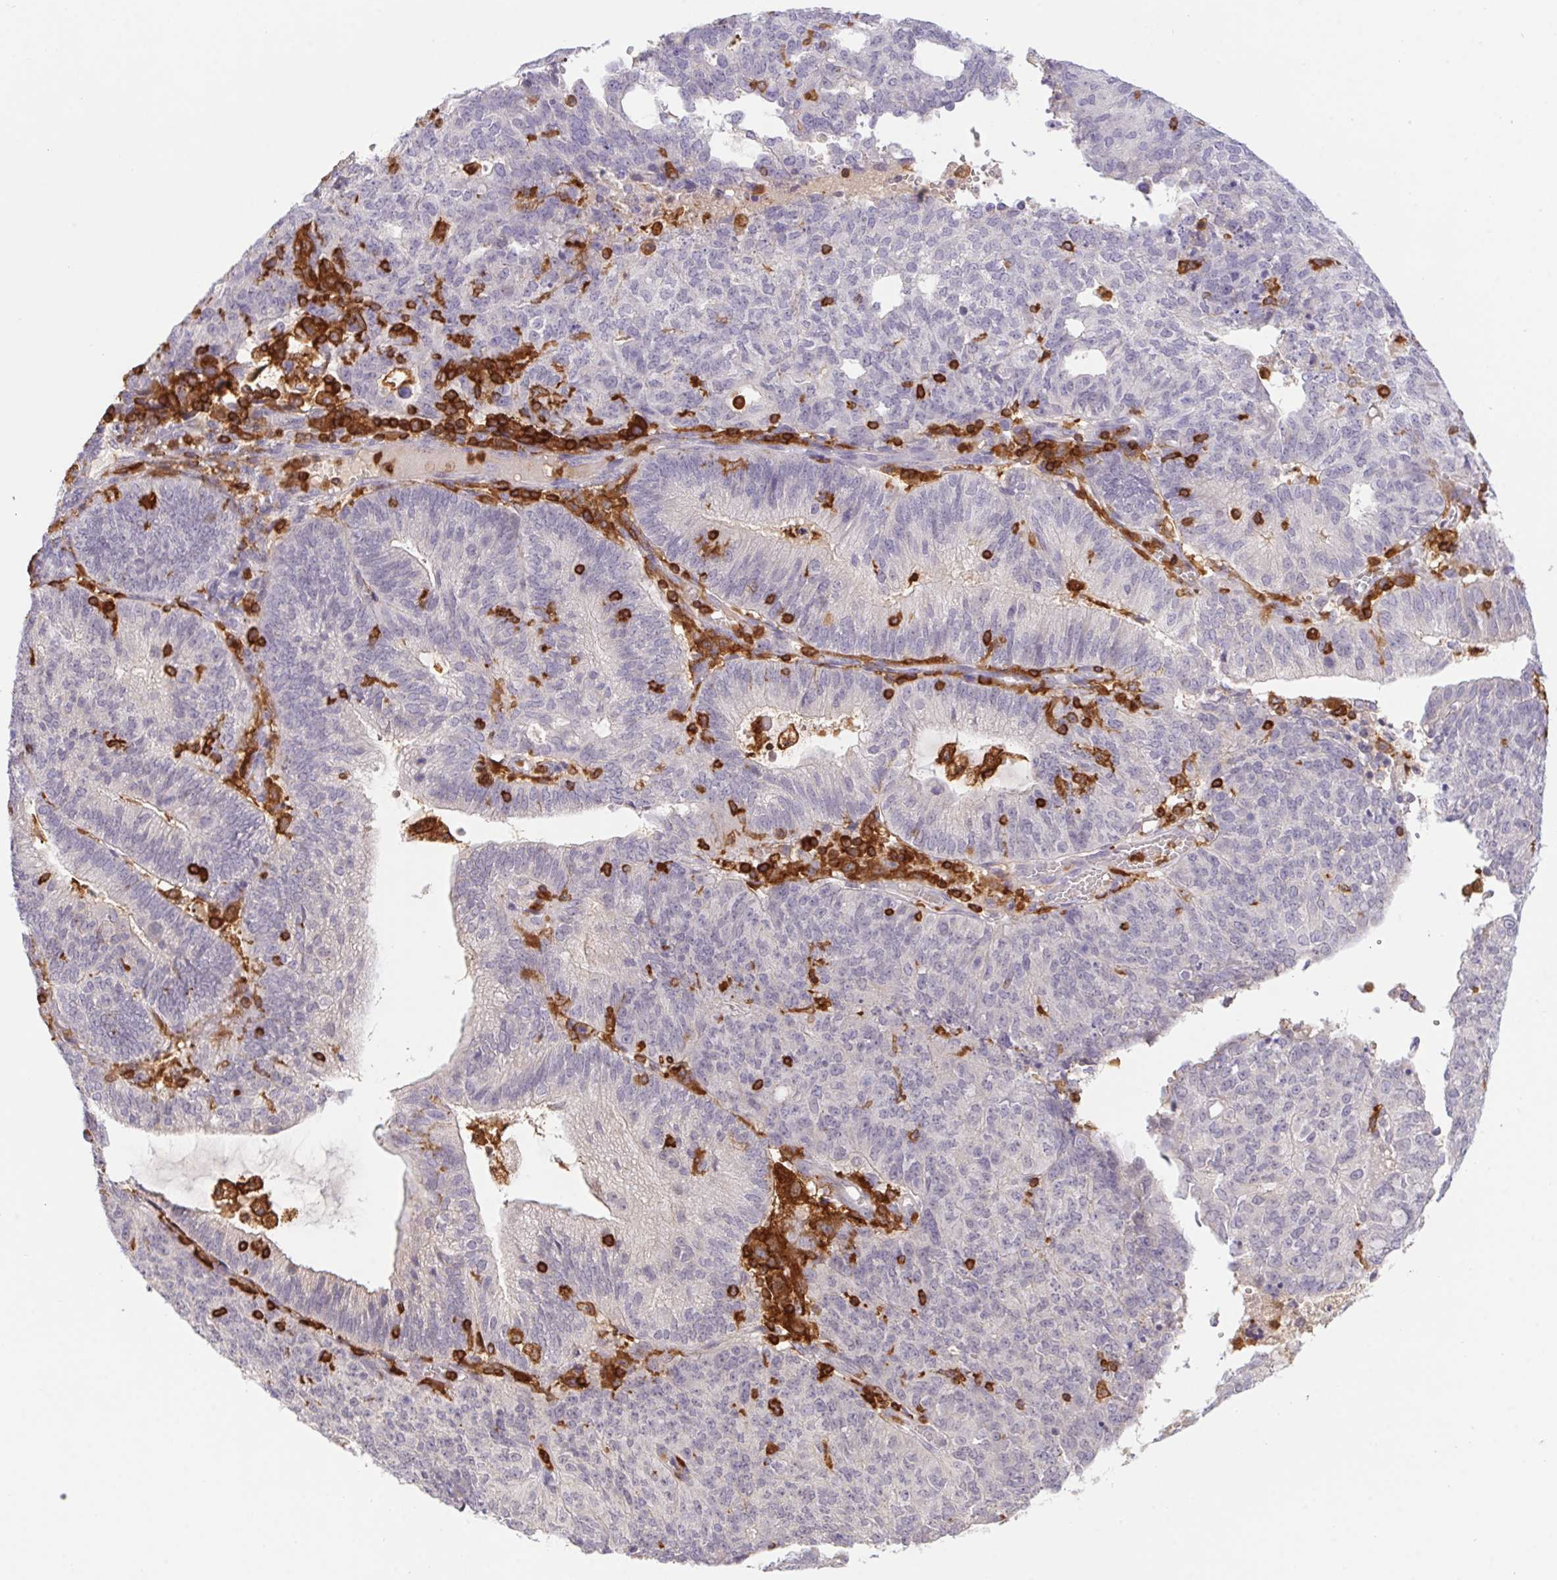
{"staining": {"intensity": "negative", "quantity": "none", "location": "none"}, "tissue": "endometrial cancer", "cell_type": "Tumor cells", "image_type": "cancer", "snomed": [{"axis": "morphology", "description": "Adenocarcinoma, NOS"}, {"axis": "topography", "description": "Endometrium"}], "caption": "High power microscopy micrograph of an immunohistochemistry histopathology image of endometrial cancer (adenocarcinoma), revealing no significant positivity in tumor cells.", "gene": "APBB1IP", "patient": {"sex": "female", "age": 82}}